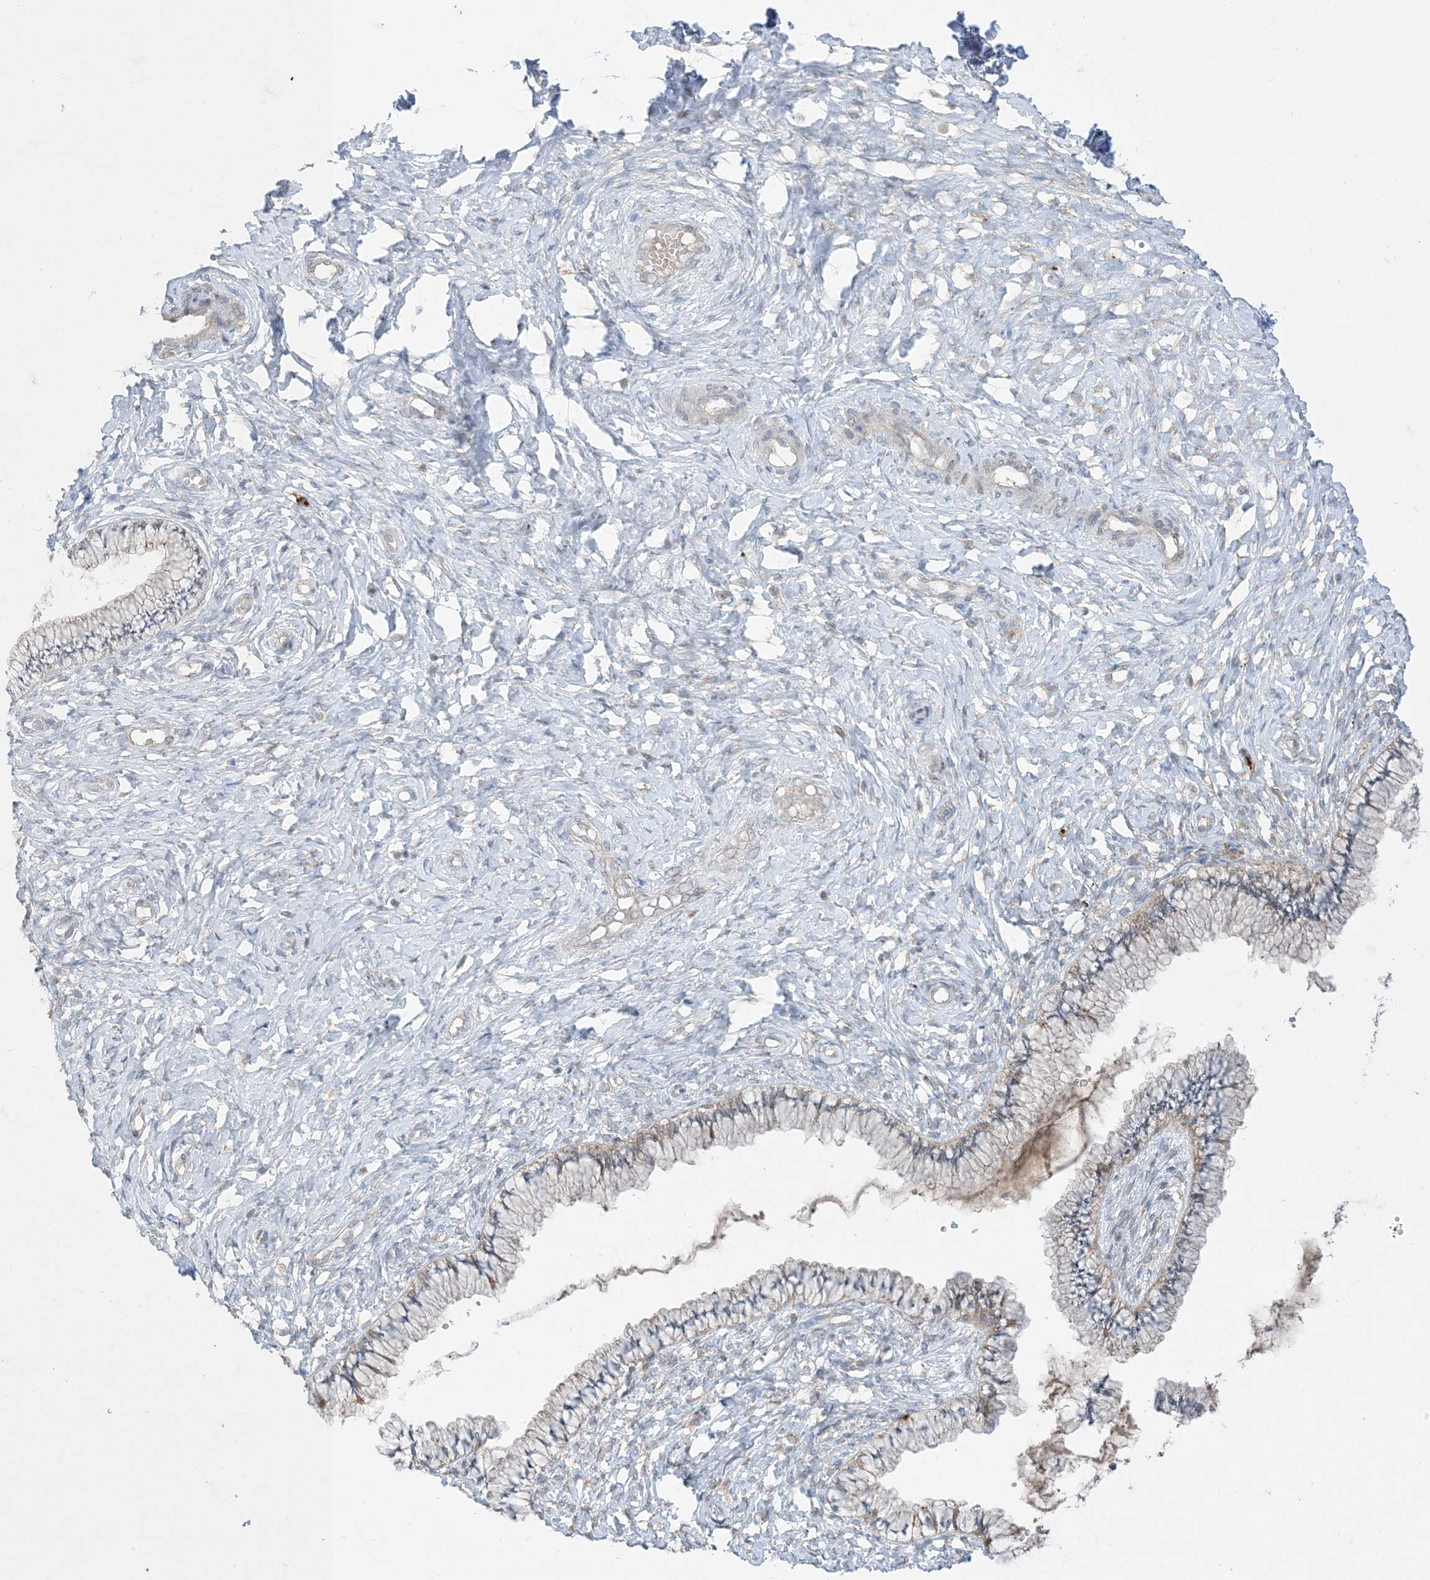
{"staining": {"intensity": "moderate", "quantity": "<25%", "location": "cytoplasmic/membranous"}, "tissue": "cervix", "cell_type": "Glandular cells", "image_type": "normal", "snomed": [{"axis": "morphology", "description": "Normal tissue, NOS"}, {"axis": "topography", "description": "Cervix"}], "caption": "DAB (3,3'-diaminobenzidine) immunohistochemical staining of unremarkable human cervix displays moderate cytoplasmic/membranous protein positivity in about <25% of glandular cells.", "gene": "ODC1", "patient": {"sex": "female", "age": 36}}